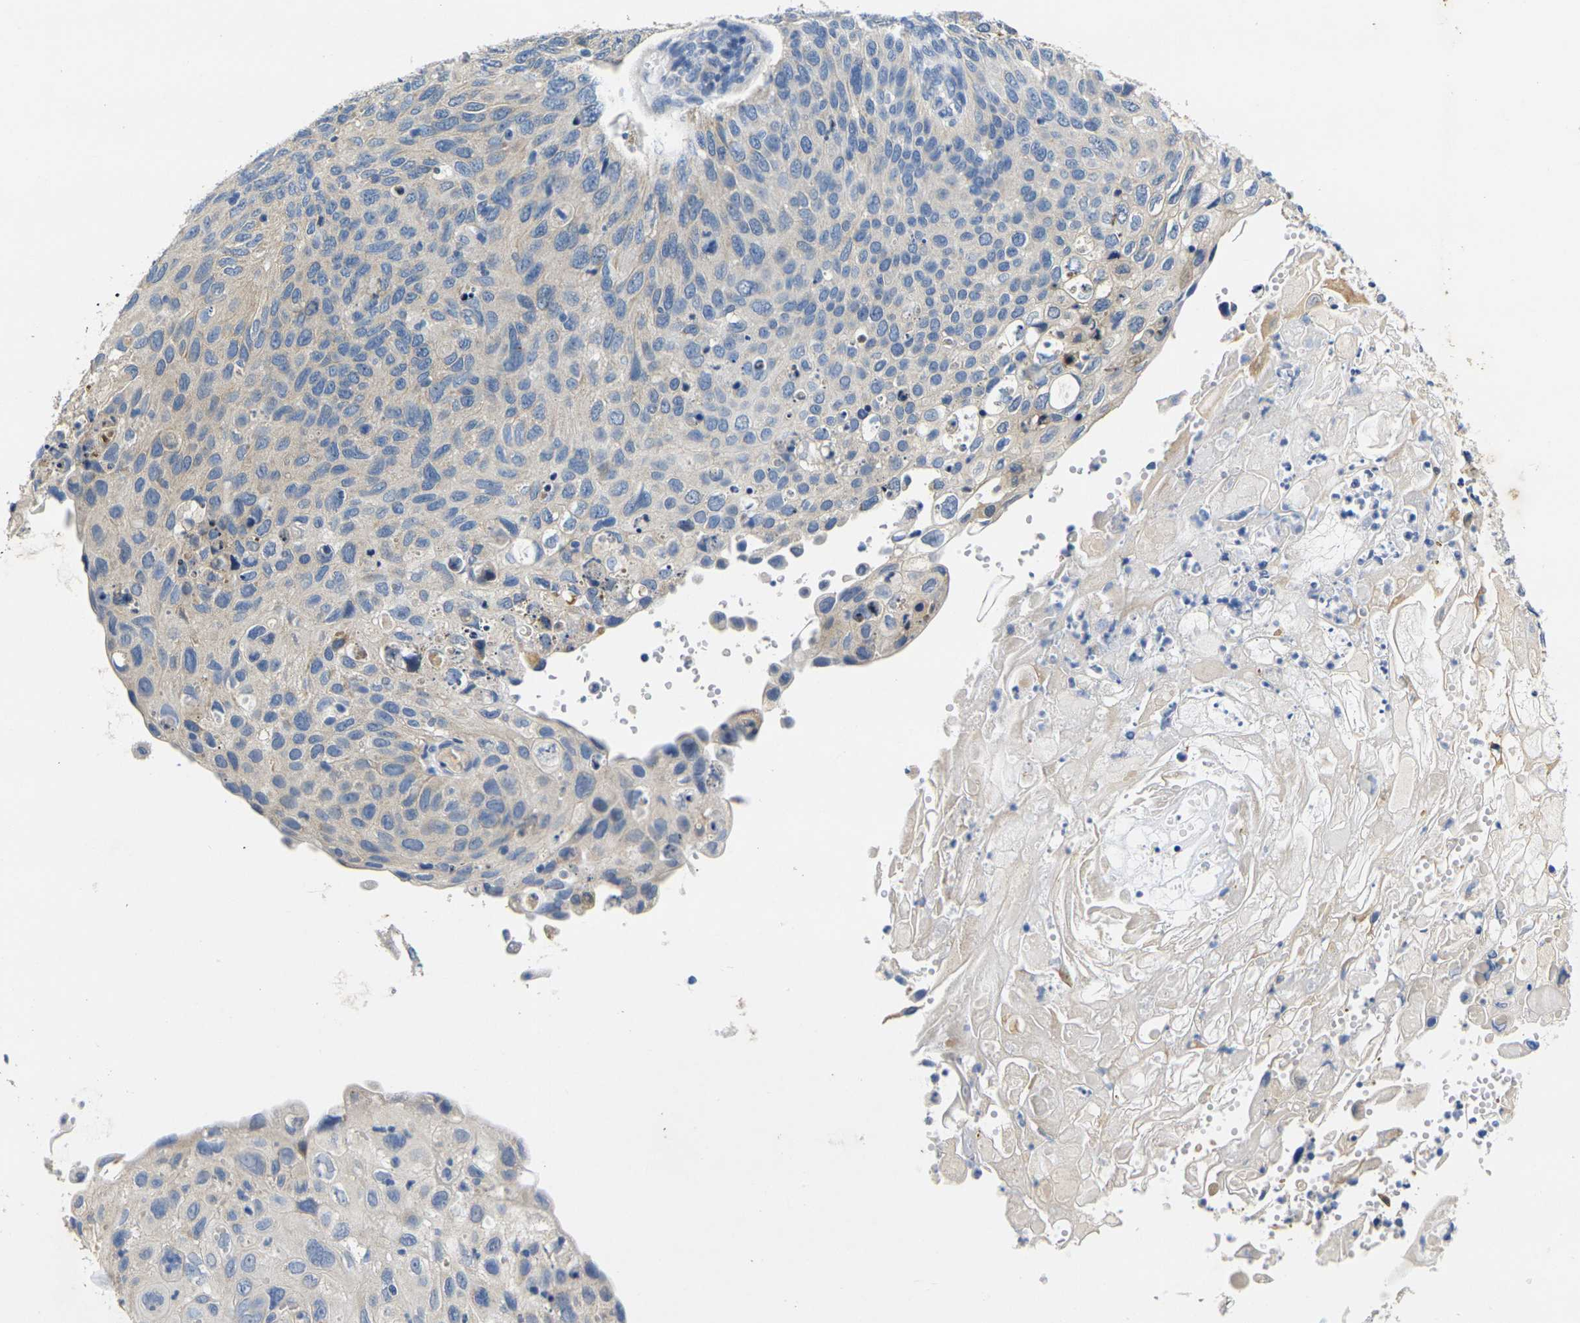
{"staining": {"intensity": "negative", "quantity": "none", "location": "none"}, "tissue": "cervical cancer", "cell_type": "Tumor cells", "image_type": "cancer", "snomed": [{"axis": "morphology", "description": "Squamous cell carcinoma, NOS"}, {"axis": "topography", "description": "Cervix"}], "caption": "Protein analysis of cervical cancer (squamous cell carcinoma) reveals no significant positivity in tumor cells.", "gene": "NOCT", "patient": {"sex": "female", "age": 70}}